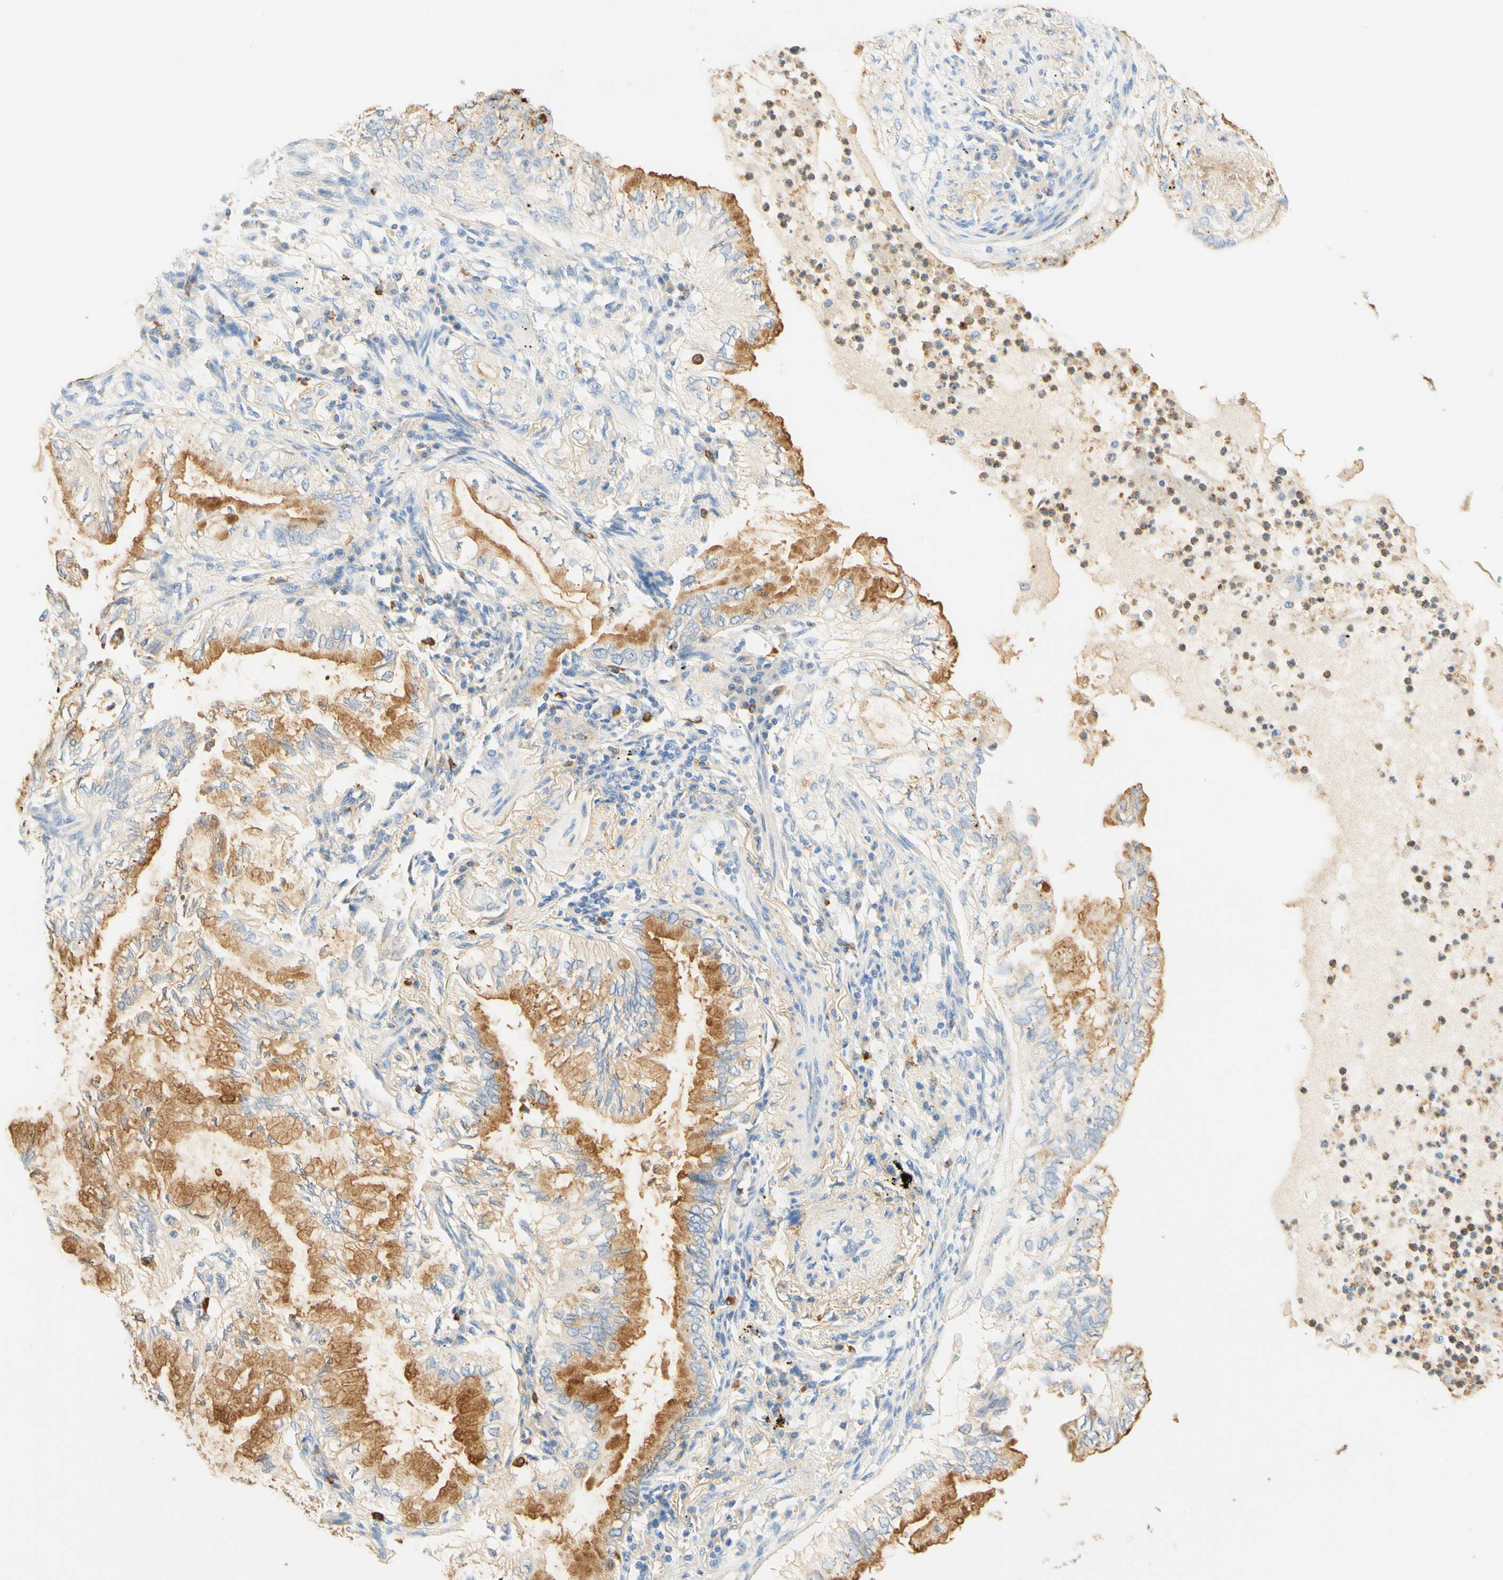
{"staining": {"intensity": "moderate", "quantity": ">75%", "location": "cytoplasmic/membranous"}, "tissue": "lung cancer", "cell_type": "Tumor cells", "image_type": "cancer", "snomed": [{"axis": "morphology", "description": "Normal tissue, NOS"}, {"axis": "morphology", "description": "Adenocarcinoma, NOS"}, {"axis": "topography", "description": "Bronchus"}, {"axis": "topography", "description": "Lung"}], "caption": "IHC photomicrograph of neoplastic tissue: lung cancer stained using IHC exhibits medium levels of moderate protein expression localized specifically in the cytoplasmic/membranous of tumor cells, appearing as a cytoplasmic/membranous brown color.", "gene": "CD63", "patient": {"sex": "female", "age": 70}}